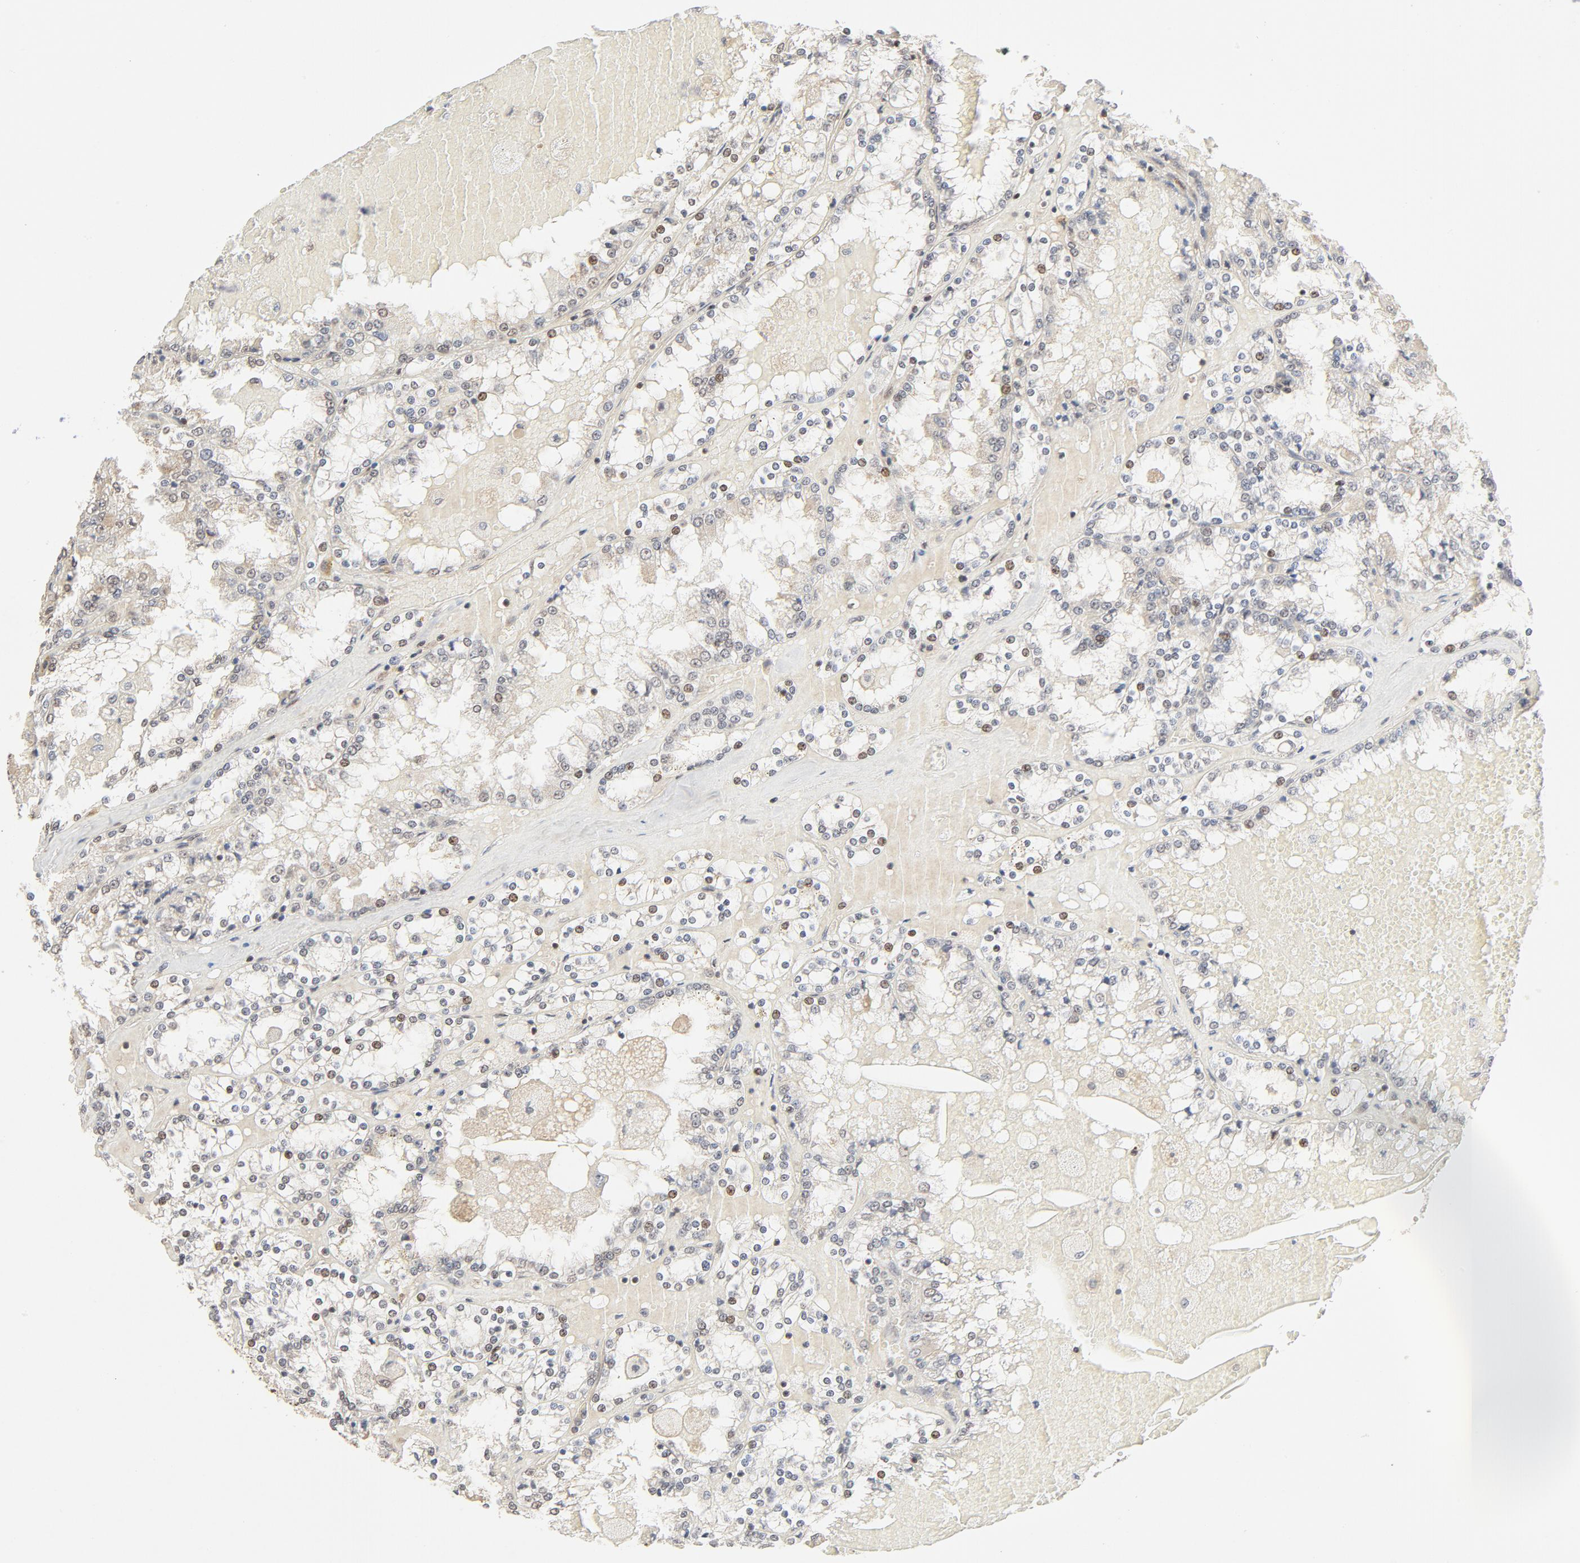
{"staining": {"intensity": "moderate", "quantity": "<25%", "location": "nuclear"}, "tissue": "renal cancer", "cell_type": "Tumor cells", "image_type": "cancer", "snomed": [{"axis": "morphology", "description": "Adenocarcinoma, NOS"}, {"axis": "topography", "description": "Kidney"}], "caption": "Renal cancer was stained to show a protein in brown. There is low levels of moderate nuclear staining in about <25% of tumor cells.", "gene": "GTF2I", "patient": {"sex": "female", "age": 56}}